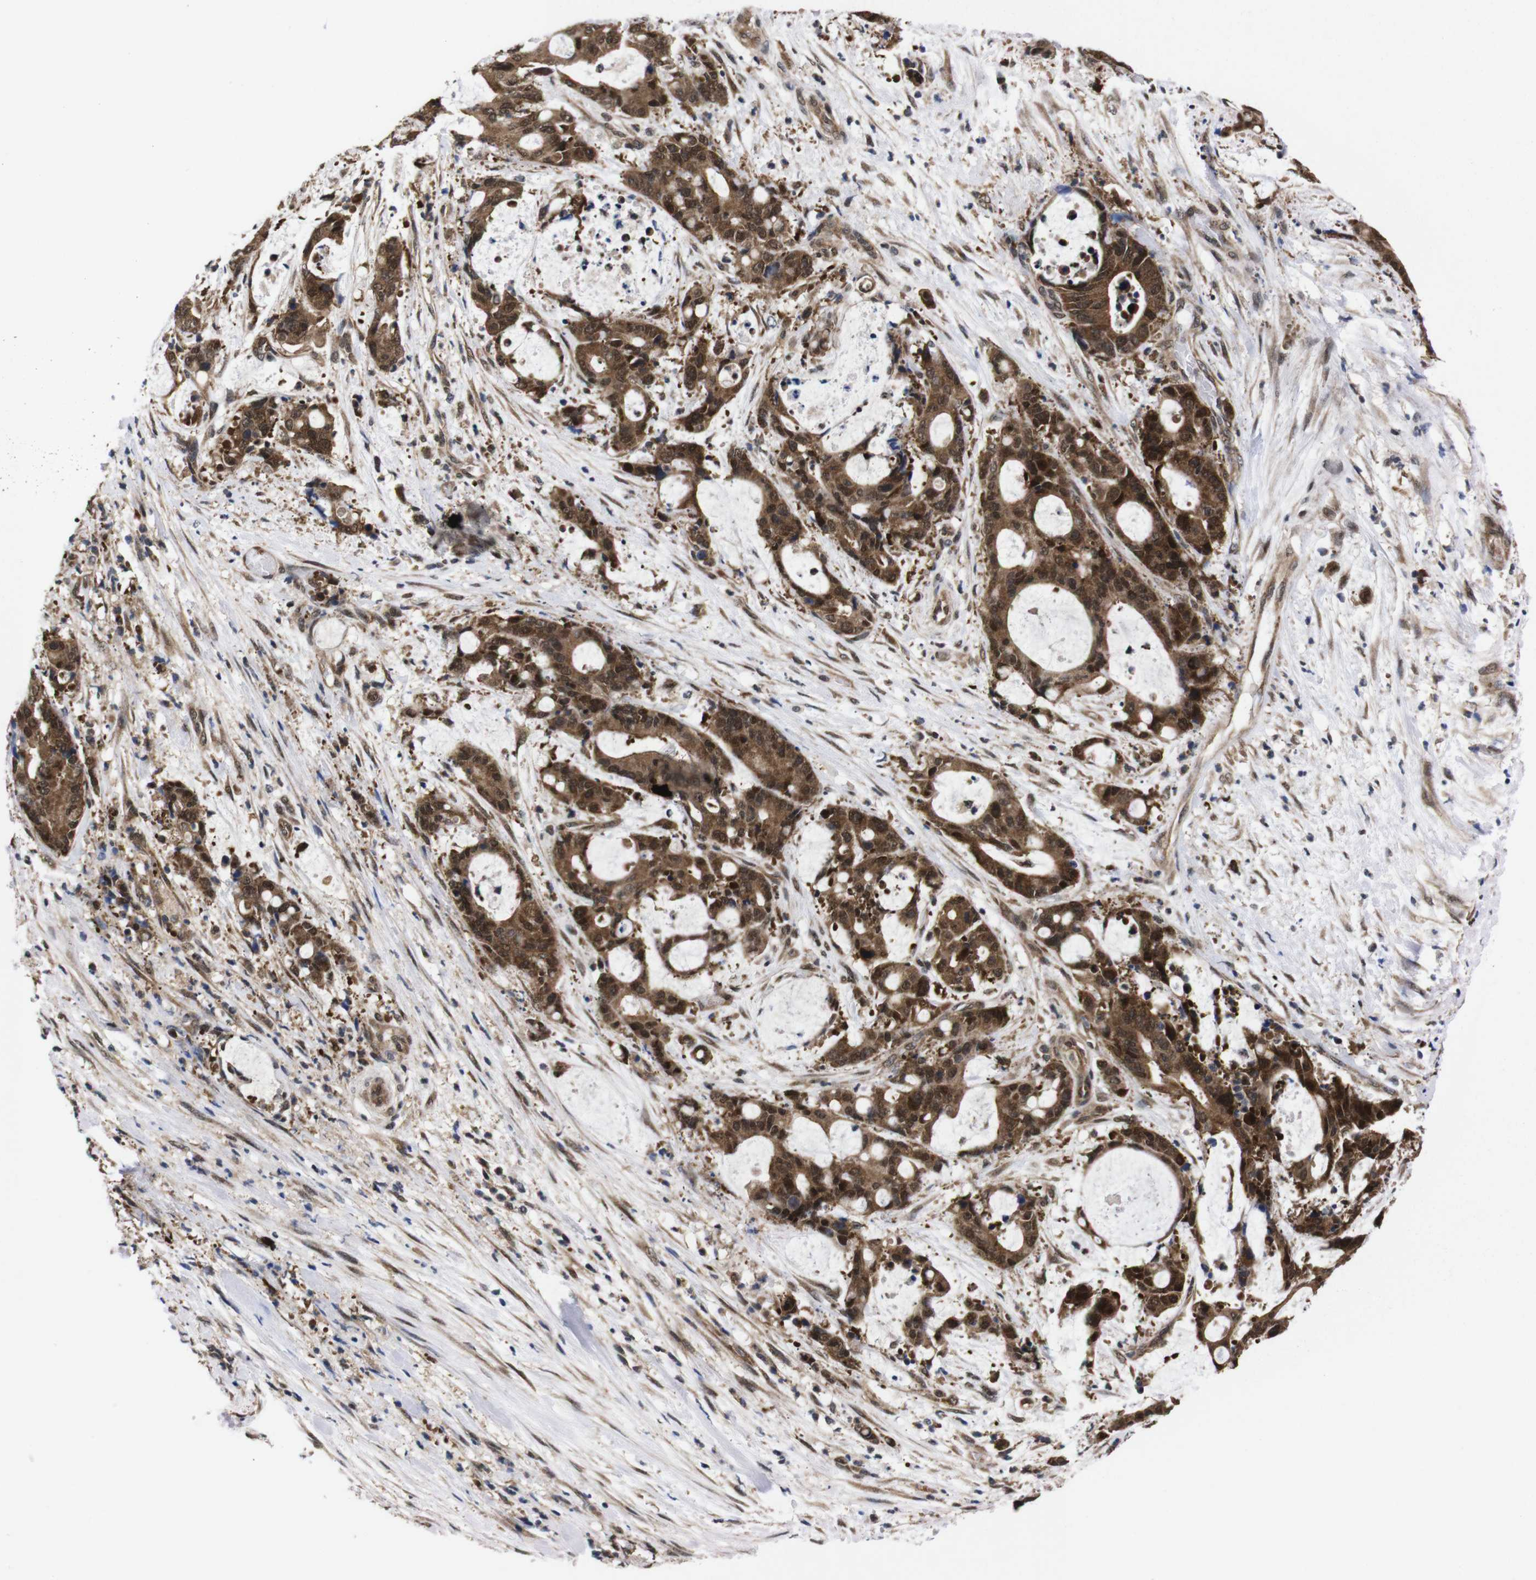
{"staining": {"intensity": "strong", "quantity": ">75%", "location": "cytoplasmic/membranous,nuclear"}, "tissue": "liver cancer", "cell_type": "Tumor cells", "image_type": "cancer", "snomed": [{"axis": "morphology", "description": "Normal tissue, NOS"}, {"axis": "morphology", "description": "Cholangiocarcinoma"}, {"axis": "topography", "description": "Liver"}, {"axis": "topography", "description": "Peripheral nerve tissue"}], "caption": "Protein staining of liver cholangiocarcinoma tissue displays strong cytoplasmic/membranous and nuclear staining in approximately >75% of tumor cells.", "gene": "UBQLN2", "patient": {"sex": "female", "age": 73}}